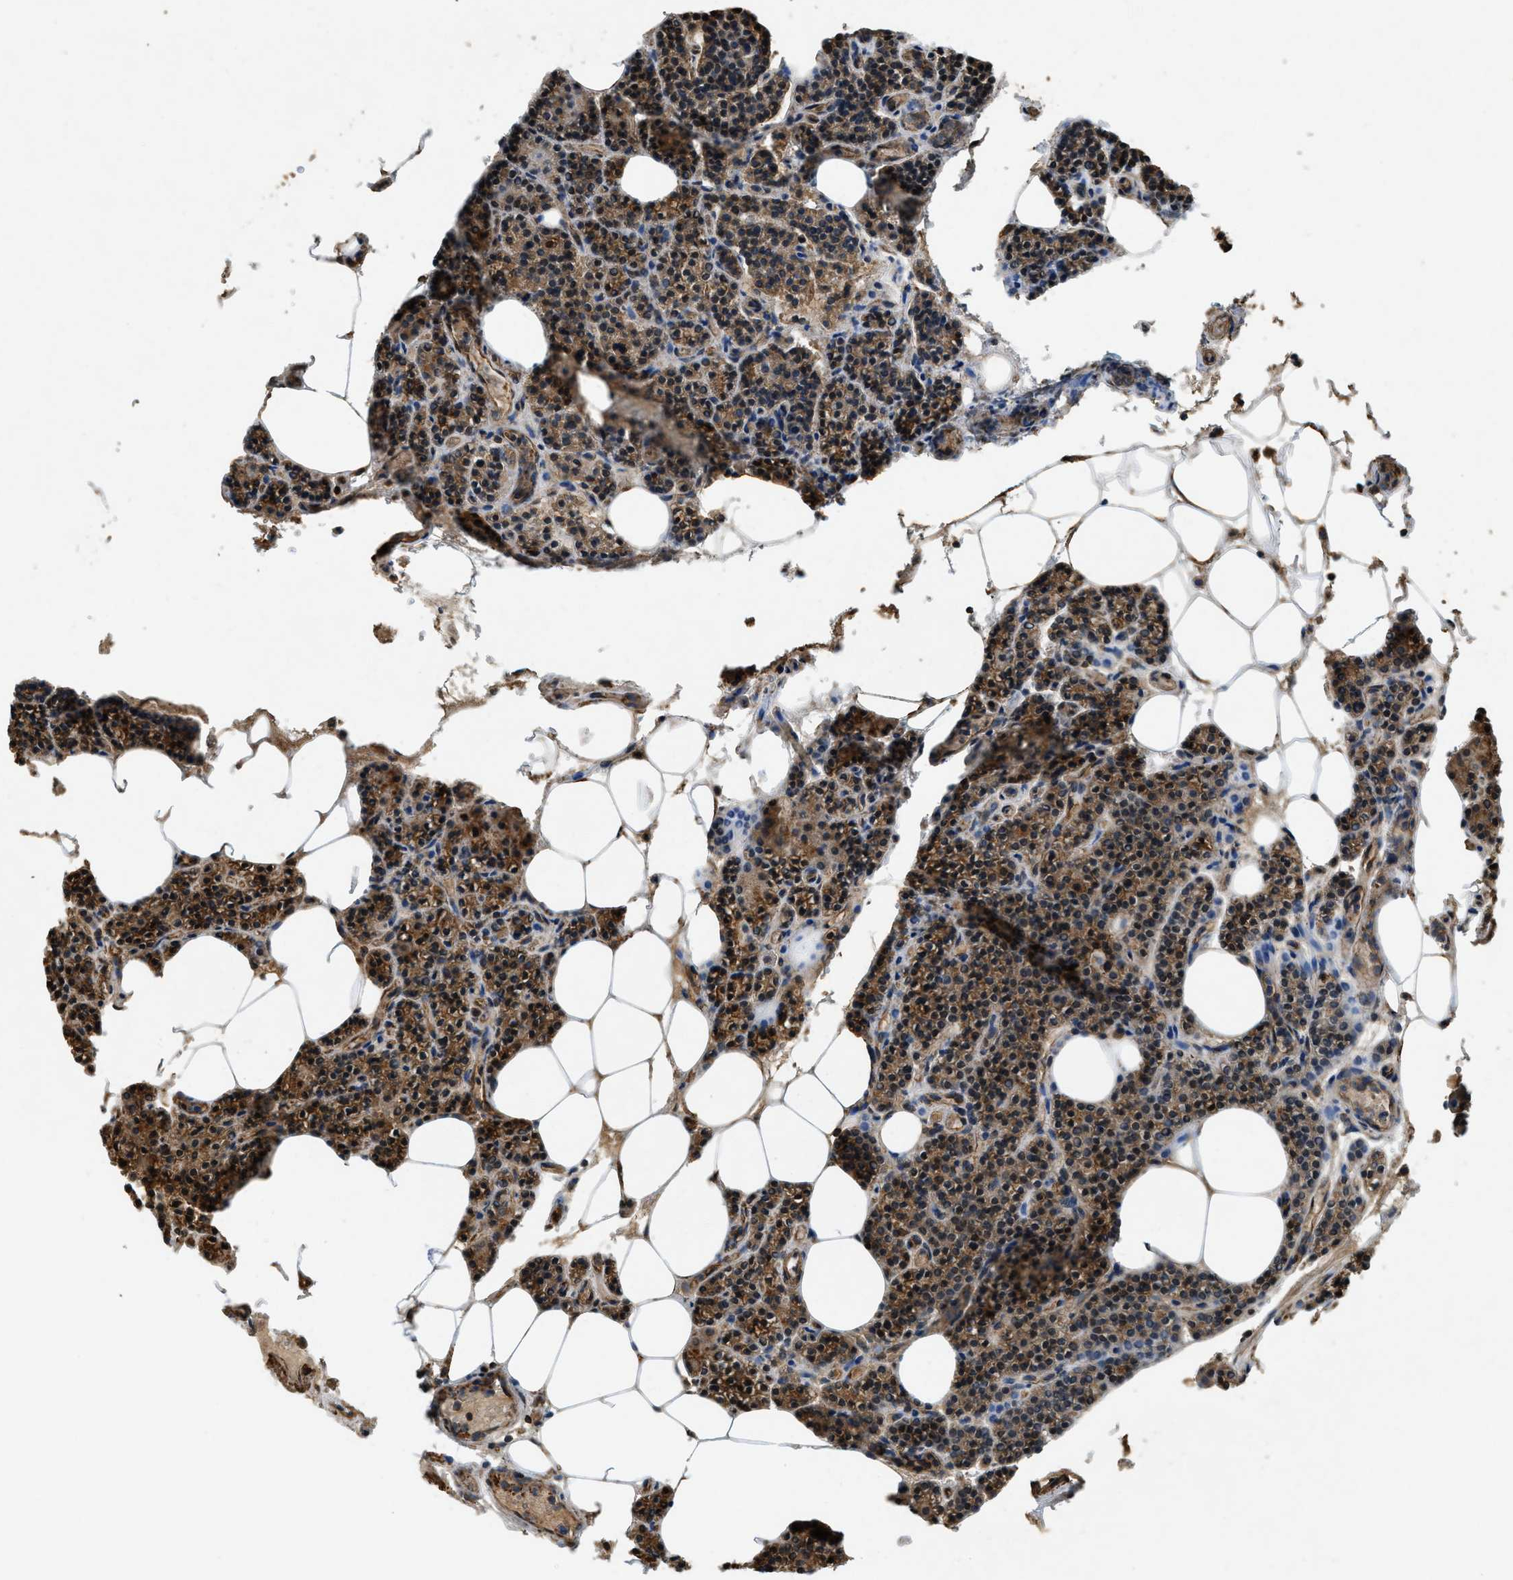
{"staining": {"intensity": "strong", "quantity": ">75%", "location": "cytoplasmic/membranous,nuclear"}, "tissue": "parathyroid gland", "cell_type": "Glandular cells", "image_type": "normal", "snomed": [{"axis": "morphology", "description": "Normal tissue, NOS"}, {"axis": "morphology", "description": "Adenoma, NOS"}, {"axis": "topography", "description": "Parathyroid gland"}], "caption": "This is an image of IHC staining of unremarkable parathyroid gland, which shows strong positivity in the cytoplasmic/membranous,nuclear of glandular cells.", "gene": "YARS1", "patient": {"sex": "female", "age": 70}}